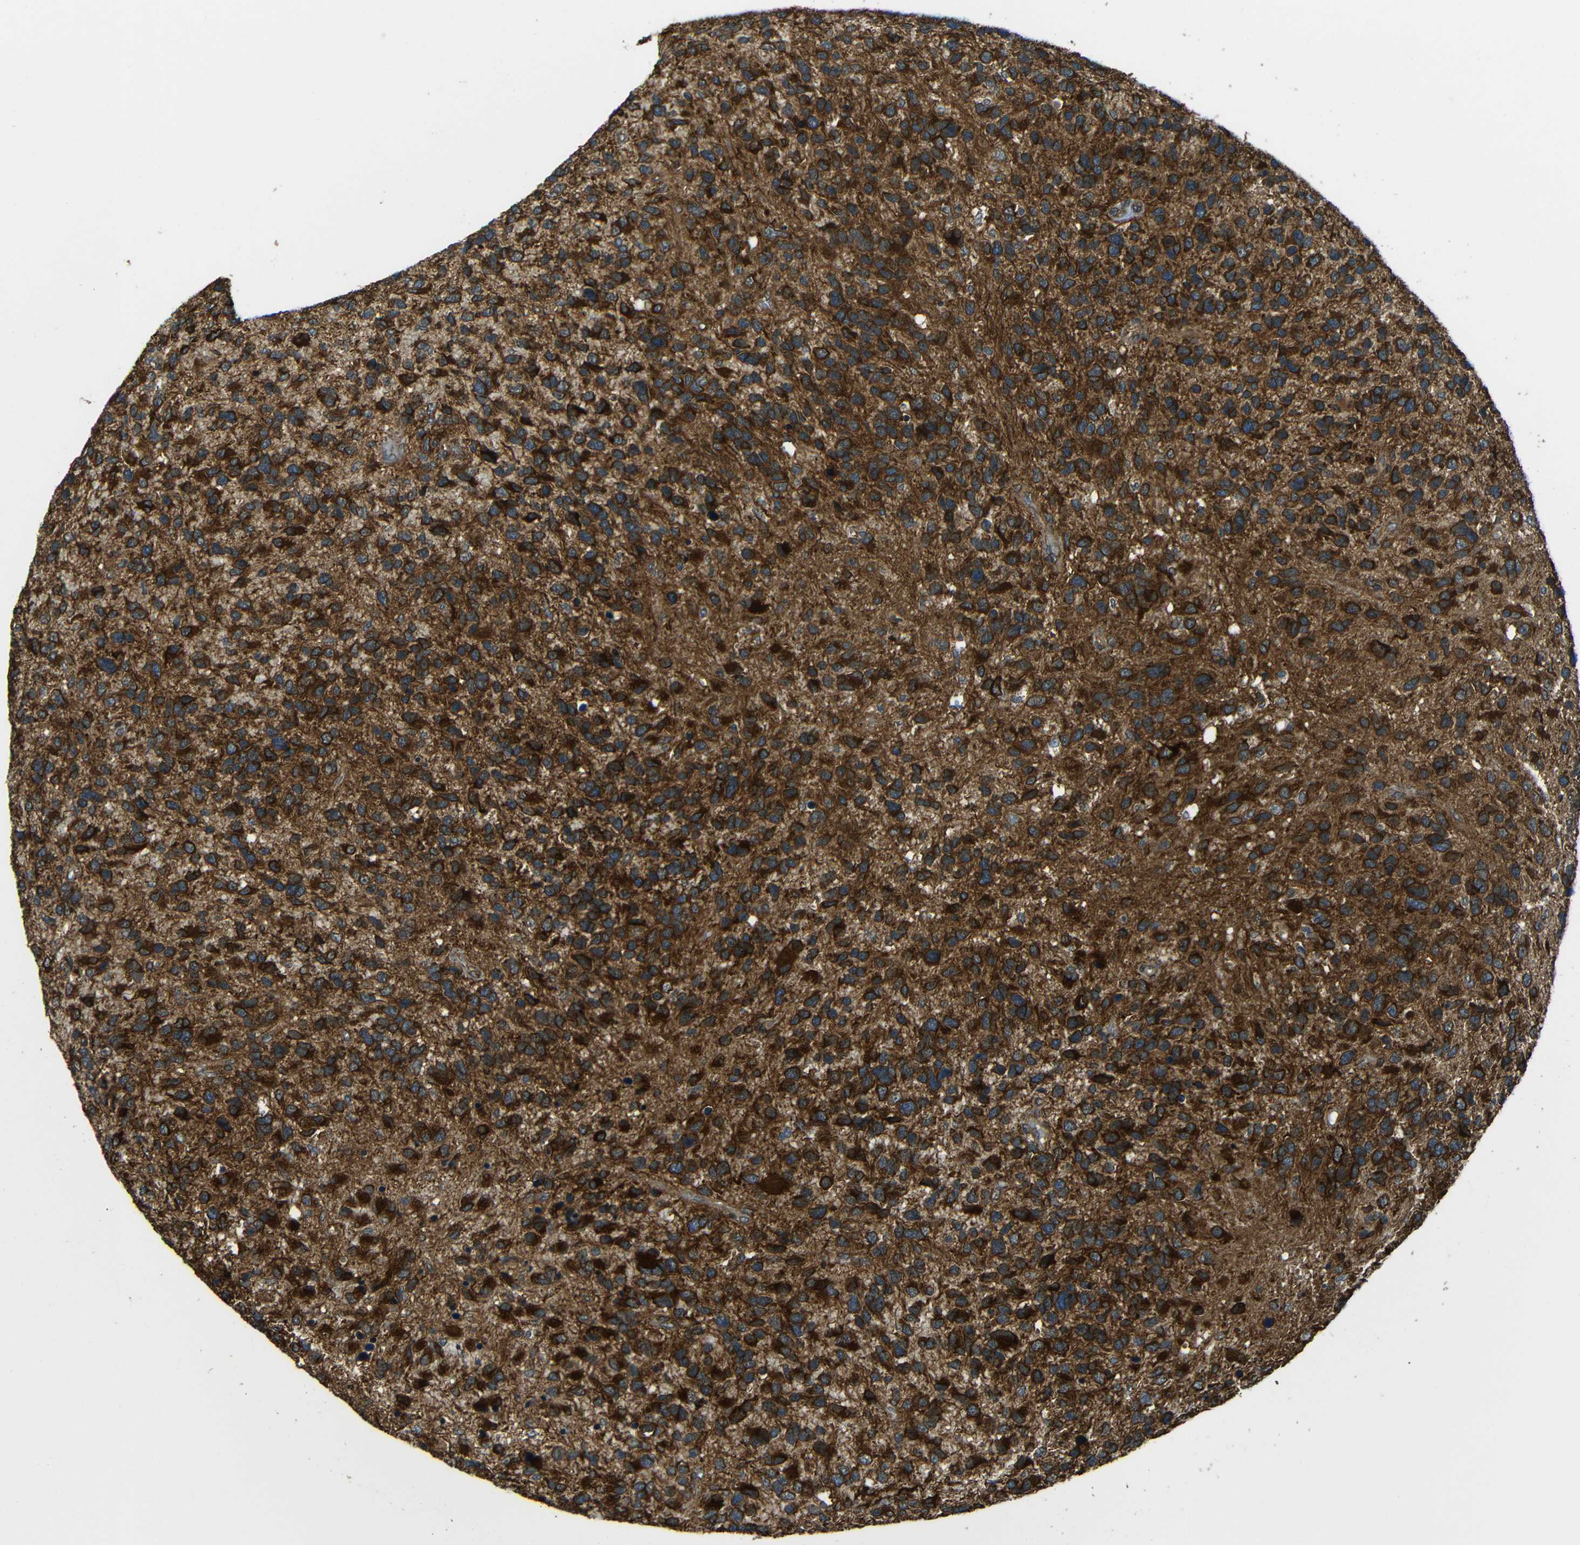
{"staining": {"intensity": "strong", "quantity": ">75%", "location": "cytoplasmic/membranous"}, "tissue": "glioma", "cell_type": "Tumor cells", "image_type": "cancer", "snomed": [{"axis": "morphology", "description": "Glioma, malignant, High grade"}, {"axis": "topography", "description": "Brain"}], "caption": "Malignant glioma (high-grade) stained with a protein marker reveals strong staining in tumor cells.", "gene": "VAPB", "patient": {"sex": "female", "age": 58}}